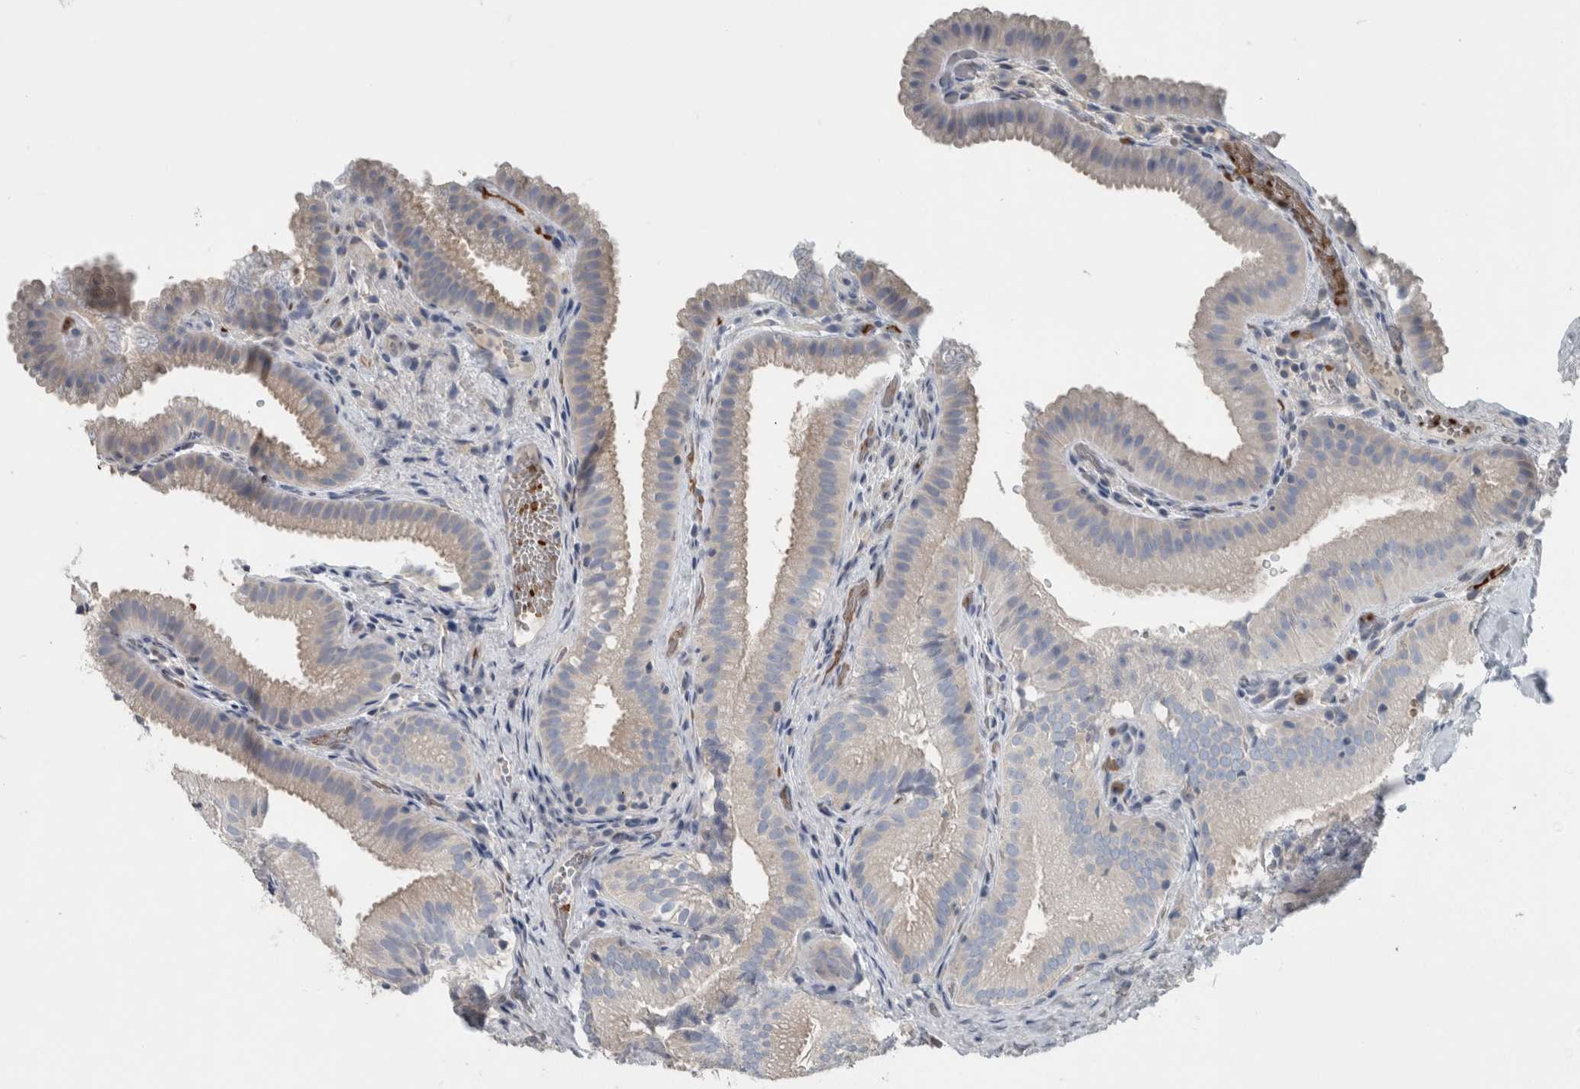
{"staining": {"intensity": "negative", "quantity": "none", "location": "none"}, "tissue": "gallbladder", "cell_type": "Glandular cells", "image_type": "normal", "snomed": [{"axis": "morphology", "description": "Normal tissue, NOS"}, {"axis": "topography", "description": "Gallbladder"}], "caption": "Immunohistochemistry (IHC) micrograph of normal gallbladder stained for a protein (brown), which displays no positivity in glandular cells.", "gene": "SH3GL2", "patient": {"sex": "female", "age": 30}}